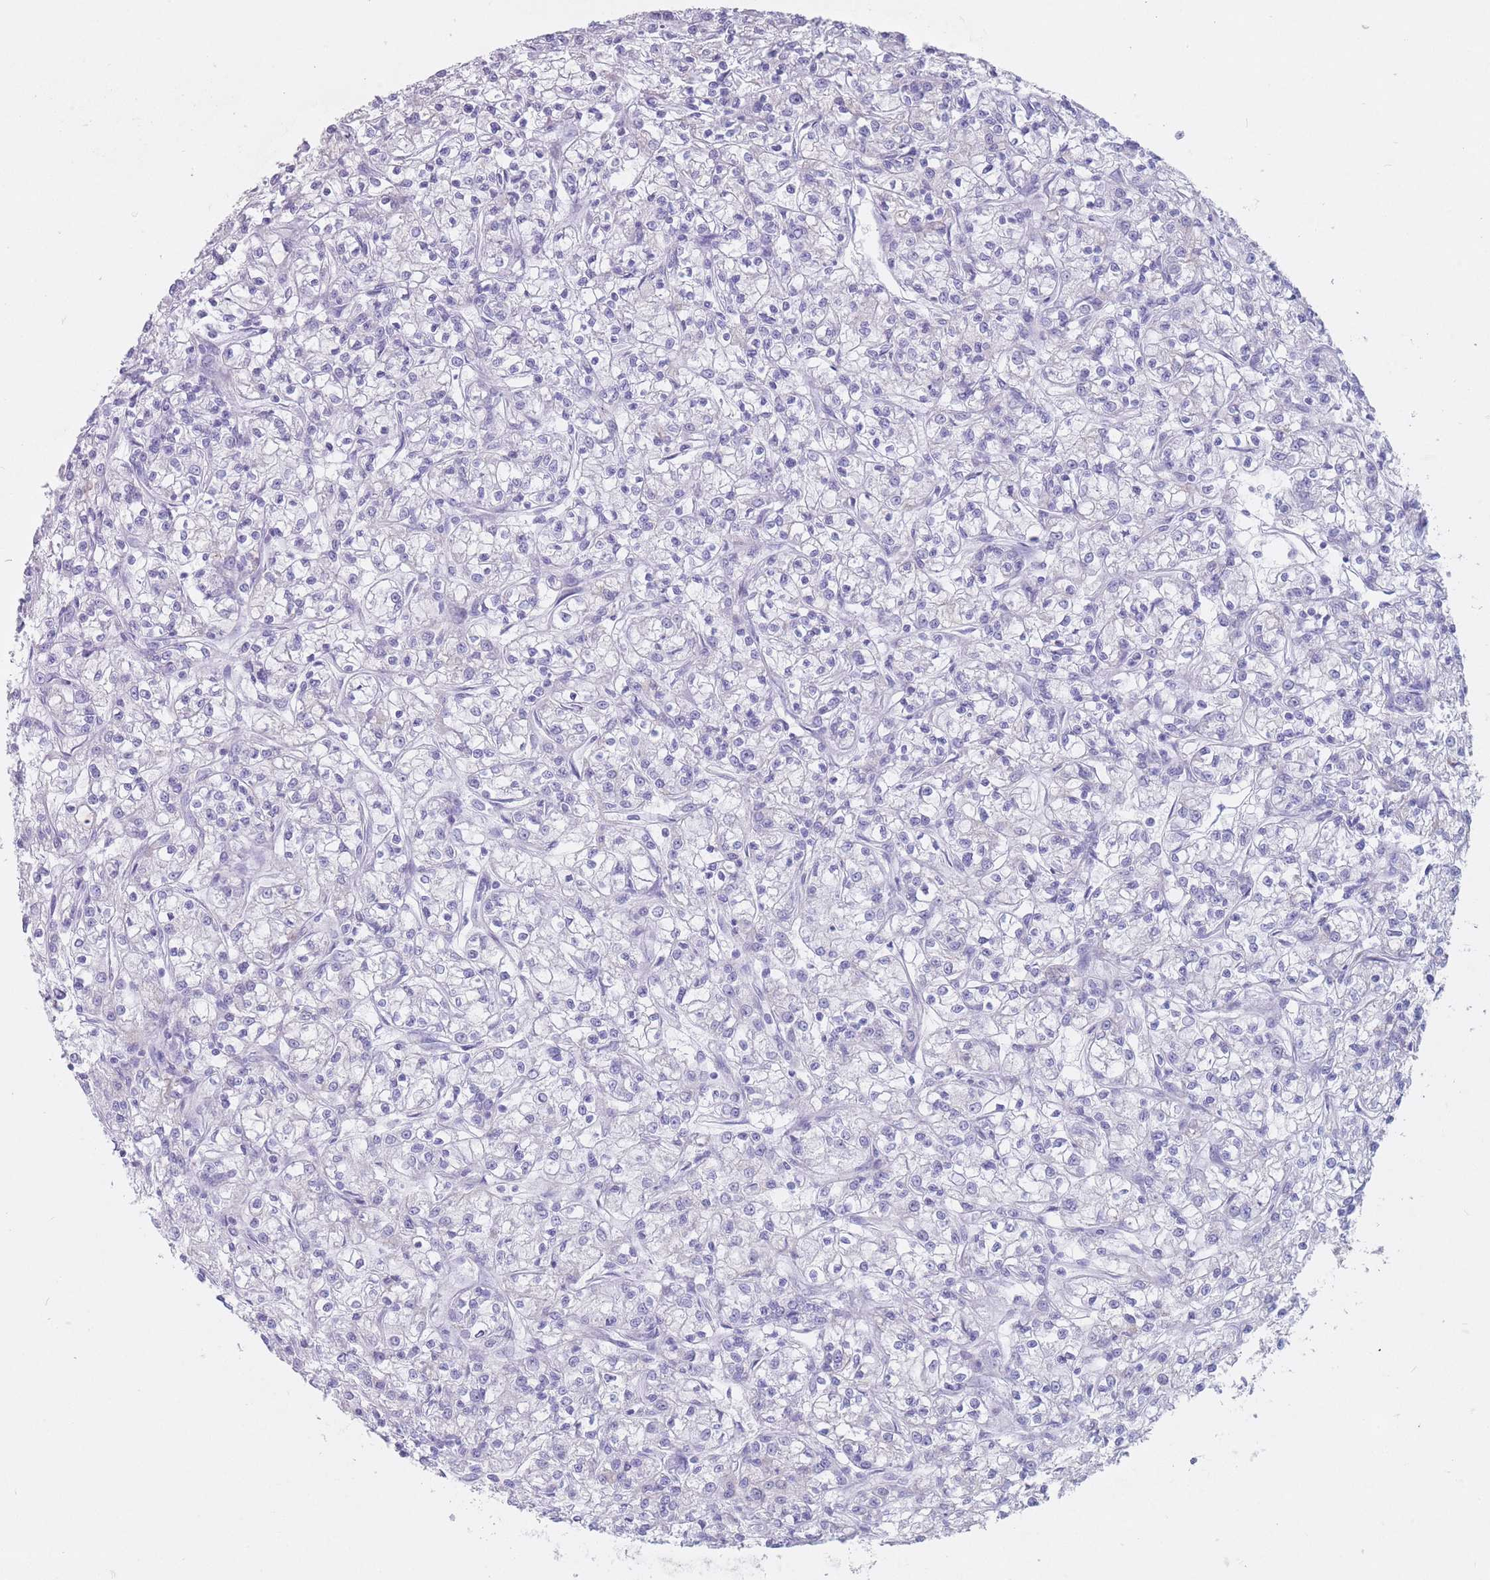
{"staining": {"intensity": "negative", "quantity": "none", "location": "none"}, "tissue": "renal cancer", "cell_type": "Tumor cells", "image_type": "cancer", "snomed": [{"axis": "morphology", "description": "Adenocarcinoma, NOS"}, {"axis": "topography", "description": "Kidney"}], "caption": "IHC histopathology image of neoplastic tissue: human renal cancer (adenocarcinoma) stained with DAB (3,3'-diaminobenzidine) exhibits no significant protein positivity in tumor cells. (Brightfield microscopy of DAB immunohistochemistry at high magnification).", "gene": "ST3GAL5", "patient": {"sex": "female", "age": 59}}